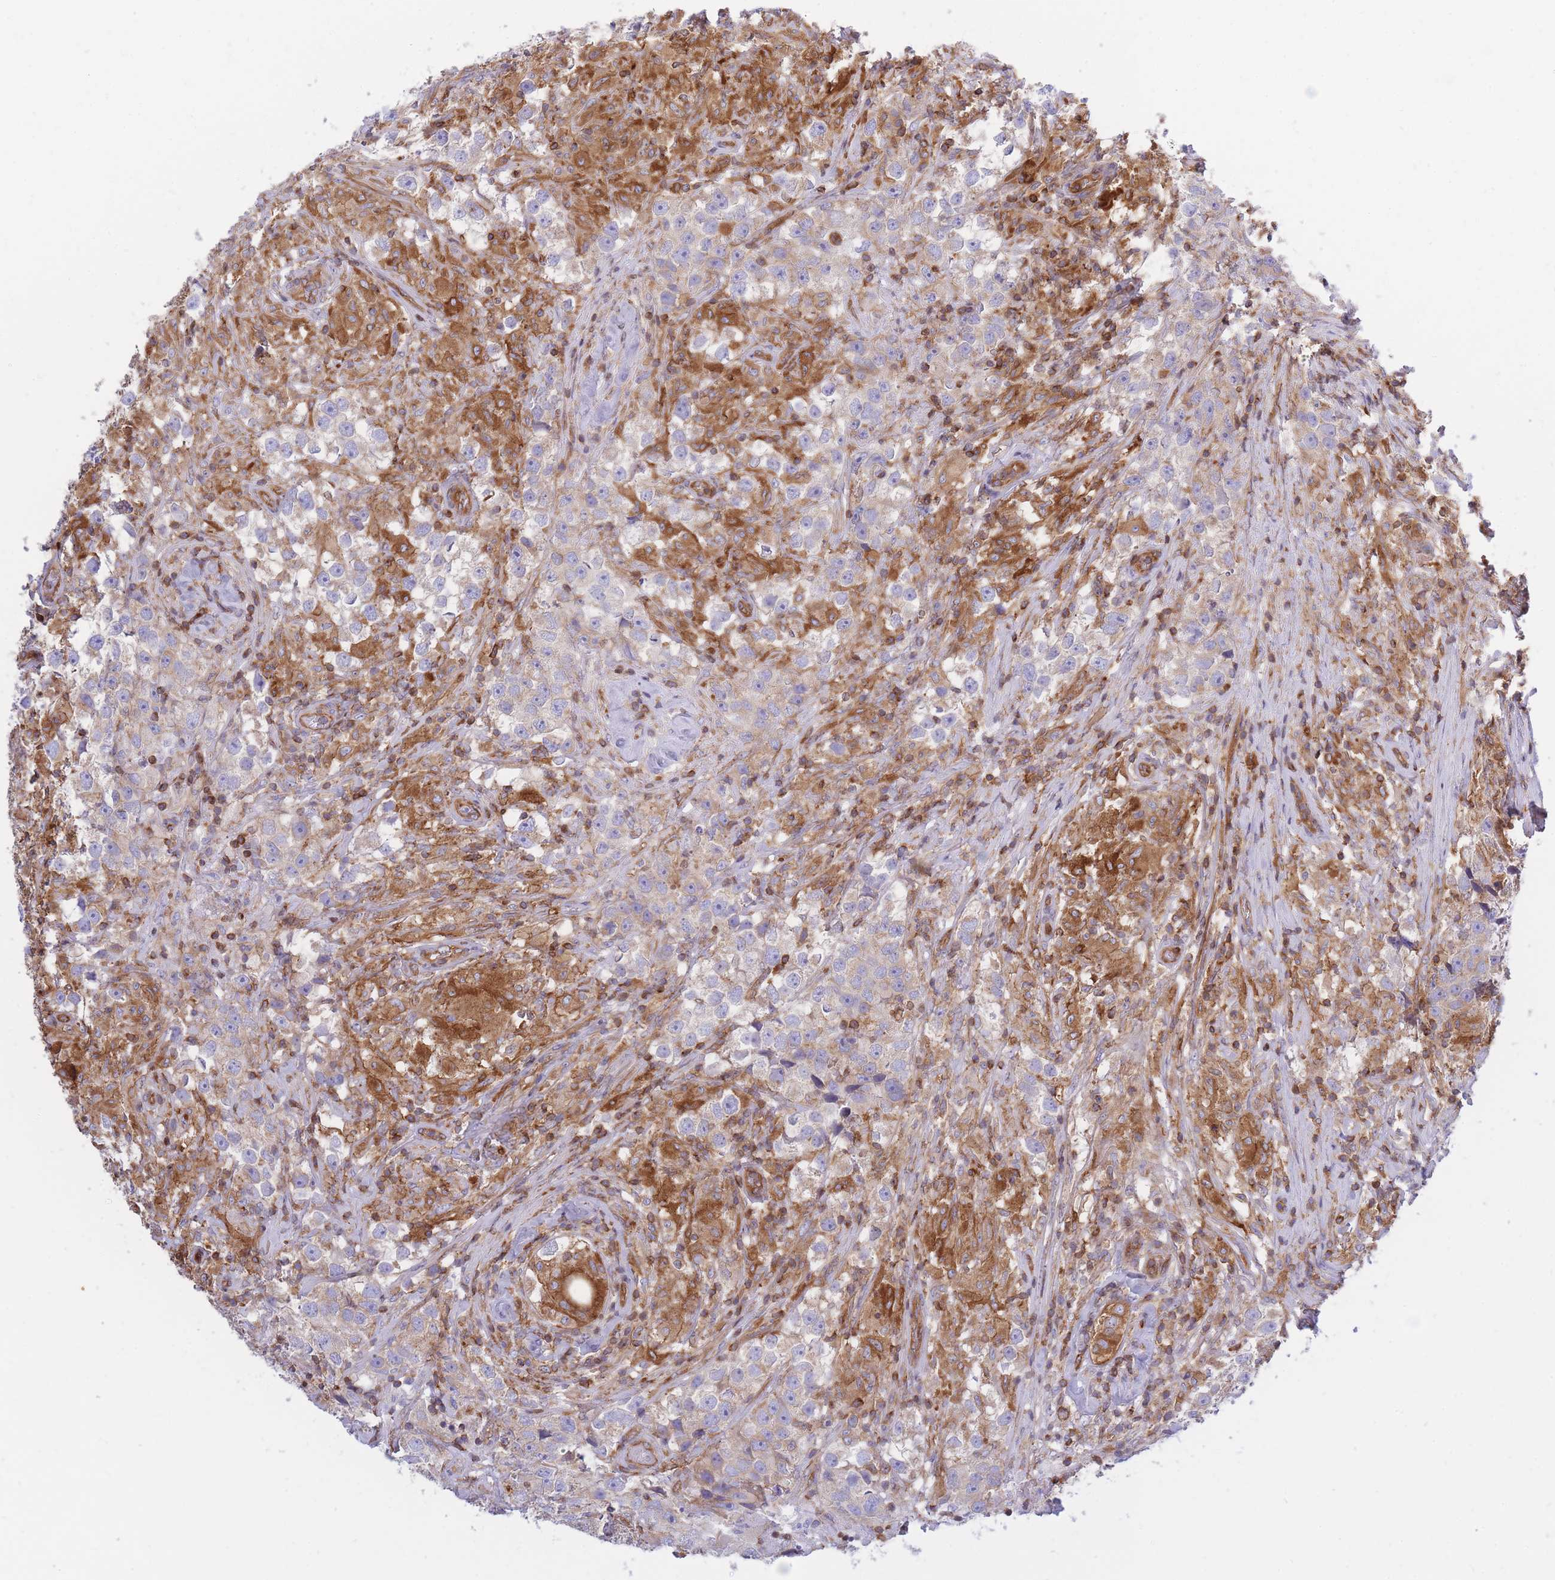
{"staining": {"intensity": "weak", "quantity": "<25%", "location": "cytoplasmic/membranous"}, "tissue": "testis cancer", "cell_type": "Tumor cells", "image_type": "cancer", "snomed": [{"axis": "morphology", "description": "Seminoma, NOS"}, {"axis": "topography", "description": "Testis"}], "caption": "DAB immunohistochemical staining of human testis cancer (seminoma) exhibits no significant positivity in tumor cells. The staining was performed using DAB to visualize the protein expression in brown, while the nuclei were stained in blue with hematoxylin (Magnification: 20x).", "gene": "REM1", "patient": {"sex": "male", "age": 46}}